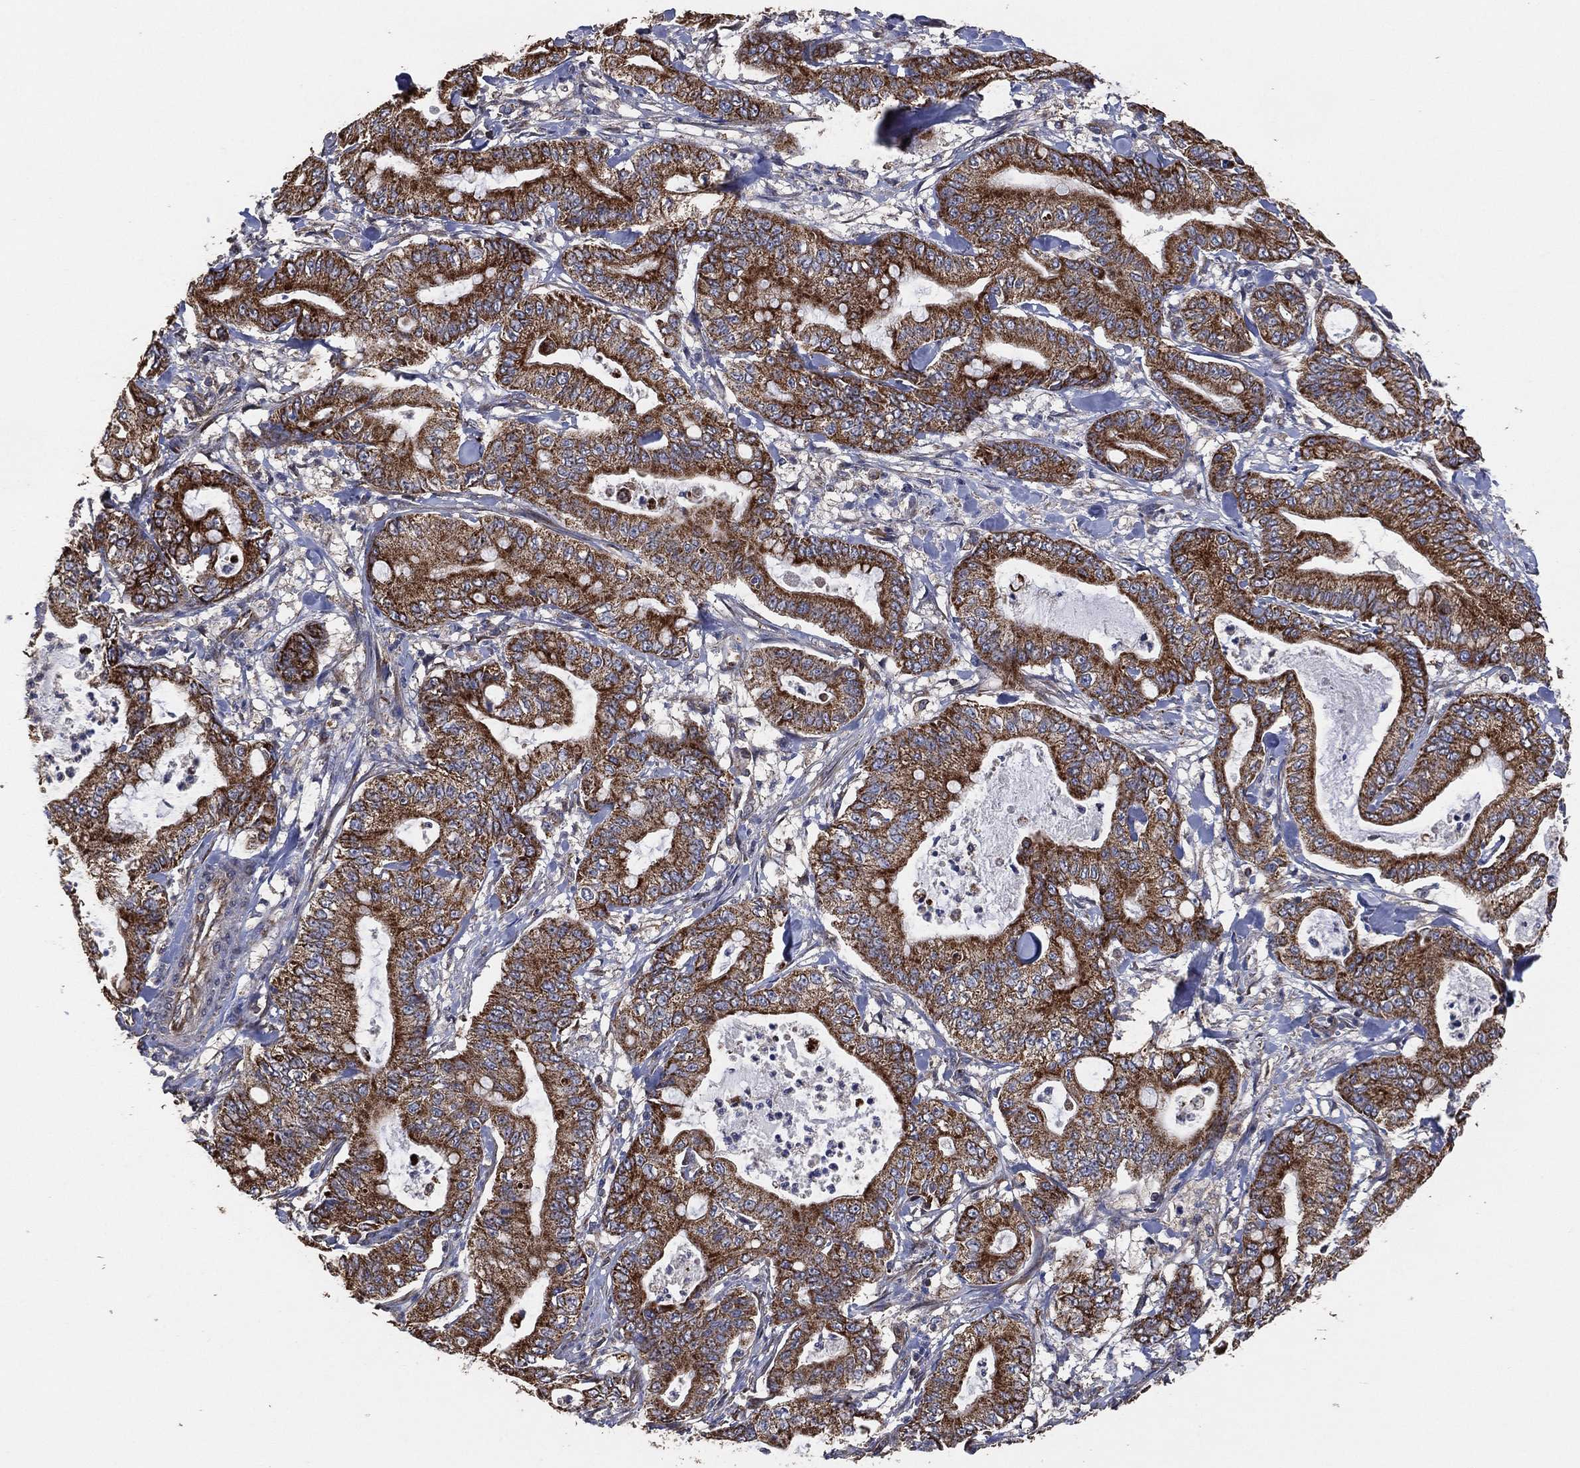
{"staining": {"intensity": "moderate", "quantity": ">75%", "location": "cytoplasmic/membranous"}, "tissue": "pancreatic cancer", "cell_type": "Tumor cells", "image_type": "cancer", "snomed": [{"axis": "morphology", "description": "Adenocarcinoma, NOS"}, {"axis": "topography", "description": "Pancreas"}], "caption": "Pancreatic adenocarcinoma stained with DAB (3,3'-diaminobenzidine) IHC exhibits medium levels of moderate cytoplasmic/membranous staining in about >75% of tumor cells.", "gene": "LIMD1", "patient": {"sex": "male", "age": 71}}